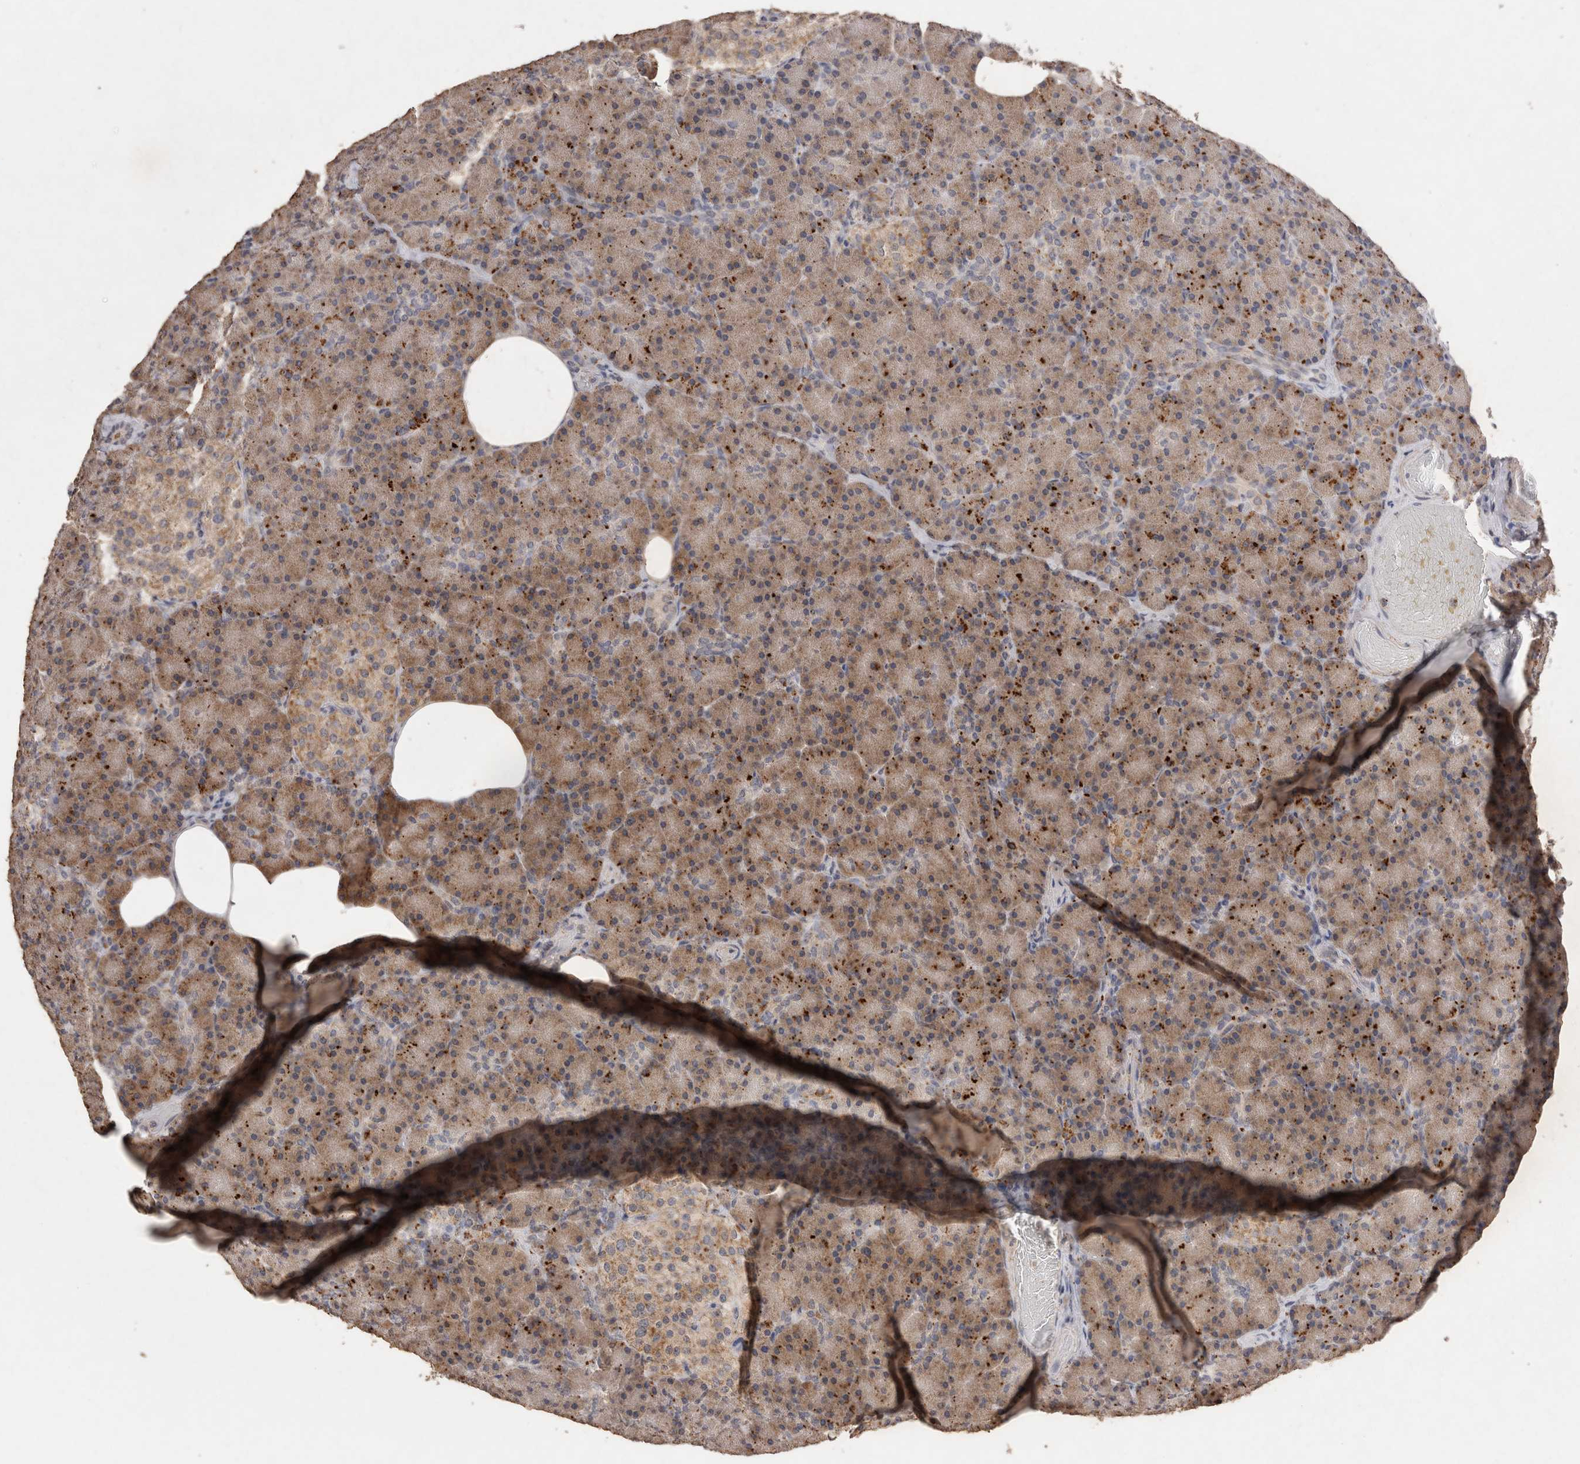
{"staining": {"intensity": "moderate", "quantity": ">75%", "location": "cytoplasmic/membranous"}, "tissue": "pancreas", "cell_type": "Exocrine glandular cells", "image_type": "normal", "snomed": [{"axis": "morphology", "description": "Normal tissue, NOS"}, {"axis": "topography", "description": "Pancreas"}], "caption": "This micrograph exhibits benign pancreas stained with immunohistochemistry (IHC) to label a protein in brown. The cytoplasmic/membranous of exocrine glandular cells show moderate positivity for the protein. Nuclei are counter-stained blue.", "gene": "CDH6", "patient": {"sex": "female", "age": 43}}